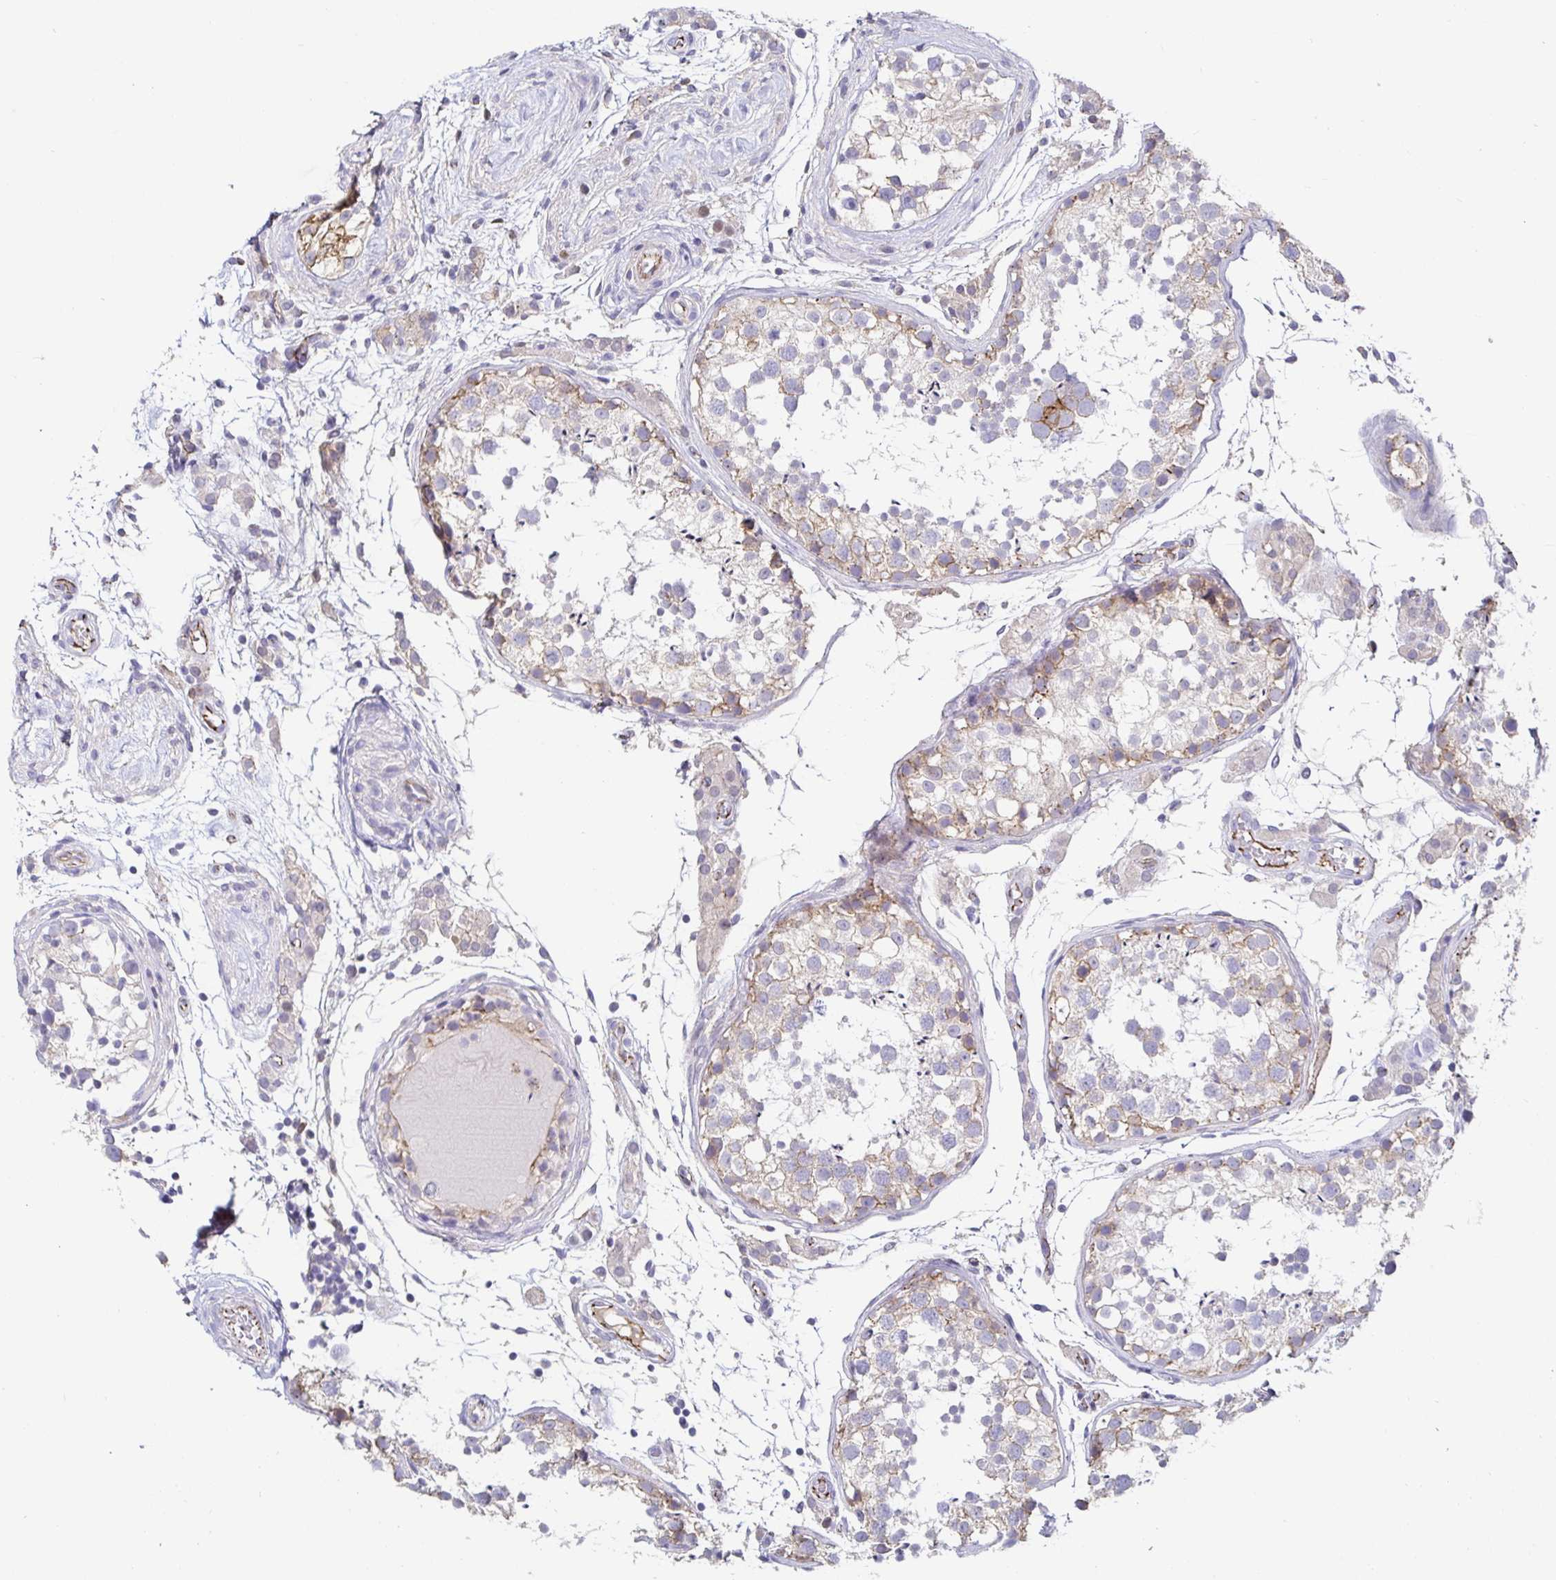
{"staining": {"intensity": "weak", "quantity": "<25%", "location": "cytoplasmic/membranous"}, "tissue": "testis", "cell_type": "Cells in seminiferous ducts", "image_type": "normal", "snomed": [{"axis": "morphology", "description": "Normal tissue, NOS"}, {"axis": "morphology", "description": "Seminoma, NOS"}, {"axis": "topography", "description": "Testis"}], "caption": "High power microscopy image of an immunohistochemistry image of benign testis, revealing no significant positivity in cells in seminiferous ducts. (Stains: DAB immunohistochemistry with hematoxylin counter stain, Microscopy: brightfield microscopy at high magnification).", "gene": "PIWIL3", "patient": {"sex": "male", "age": 29}}